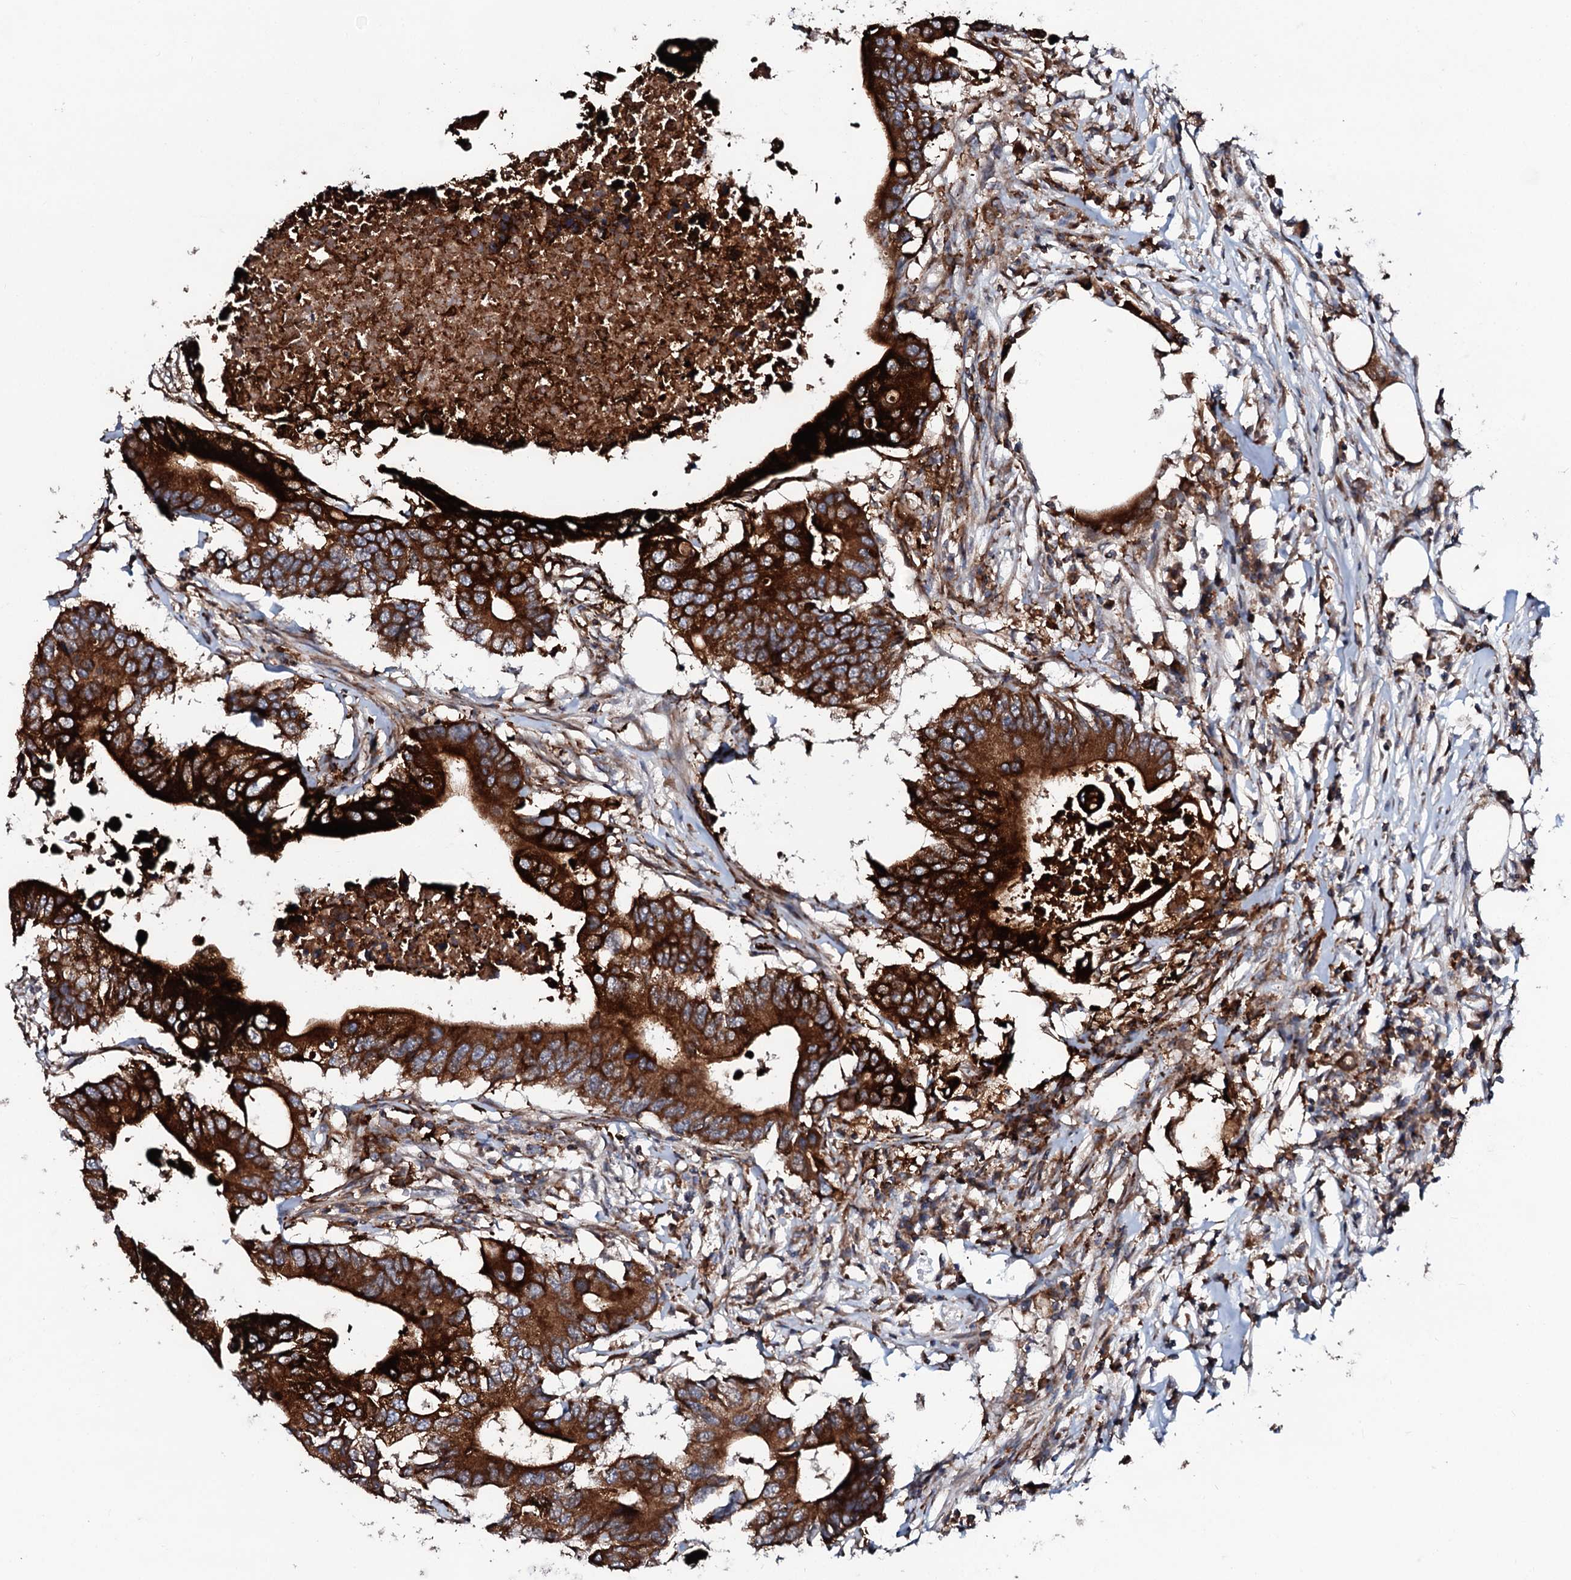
{"staining": {"intensity": "strong", "quantity": ">75%", "location": "cytoplasmic/membranous"}, "tissue": "colorectal cancer", "cell_type": "Tumor cells", "image_type": "cancer", "snomed": [{"axis": "morphology", "description": "Adenocarcinoma, NOS"}, {"axis": "topography", "description": "Colon"}], "caption": "High-magnification brightfield microscopy of colorectal cancer (adenocarcinoma) stained with DAB (3,3'-diaminobenzidine) (brown) and counterstained with hematoxylin (blue). tumor cells exhibit strong cytoplasmic/membranous expression is seen in approximately>75% of cells.", "gene": "SDHAF2", "patient": {"sex": "male", "age": 71}}